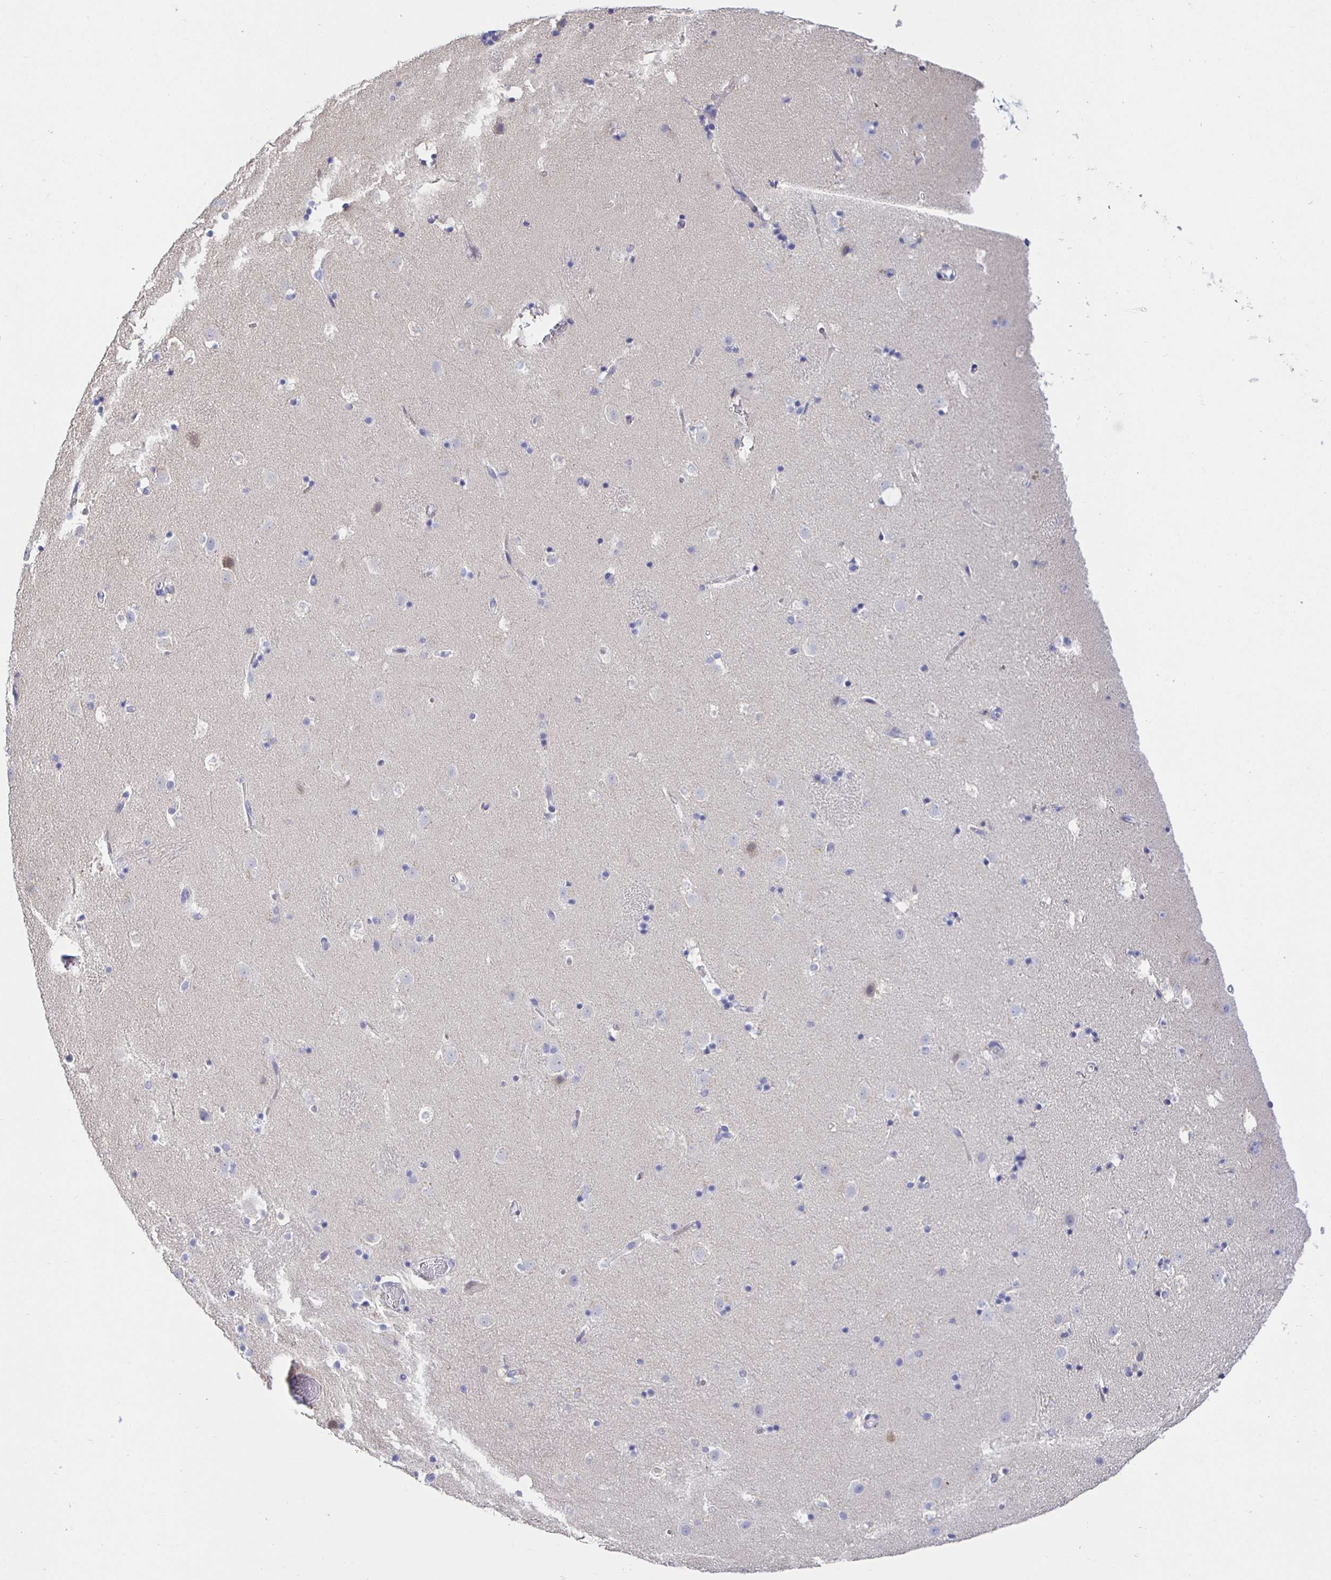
{"staining": {"intensity": "negative", "quantity": "none", "location": "none"}, "tissue": "caudate", "cell_type": "Glial cells", "image_type": "normal", "snomed": [{"axis": "morphology", "description": "Normal tissue, NOS"}, {"axis": "topography", "description": "Lateral ventricle wall"}], "caption": "IHC of normal human caudate exhibits no staining in glial cells. (Immunohistochemistry, brightfield microscopy, high magnification).", "gene": "HSPA4L", "patient": {"sex": "male", "age": 37}}